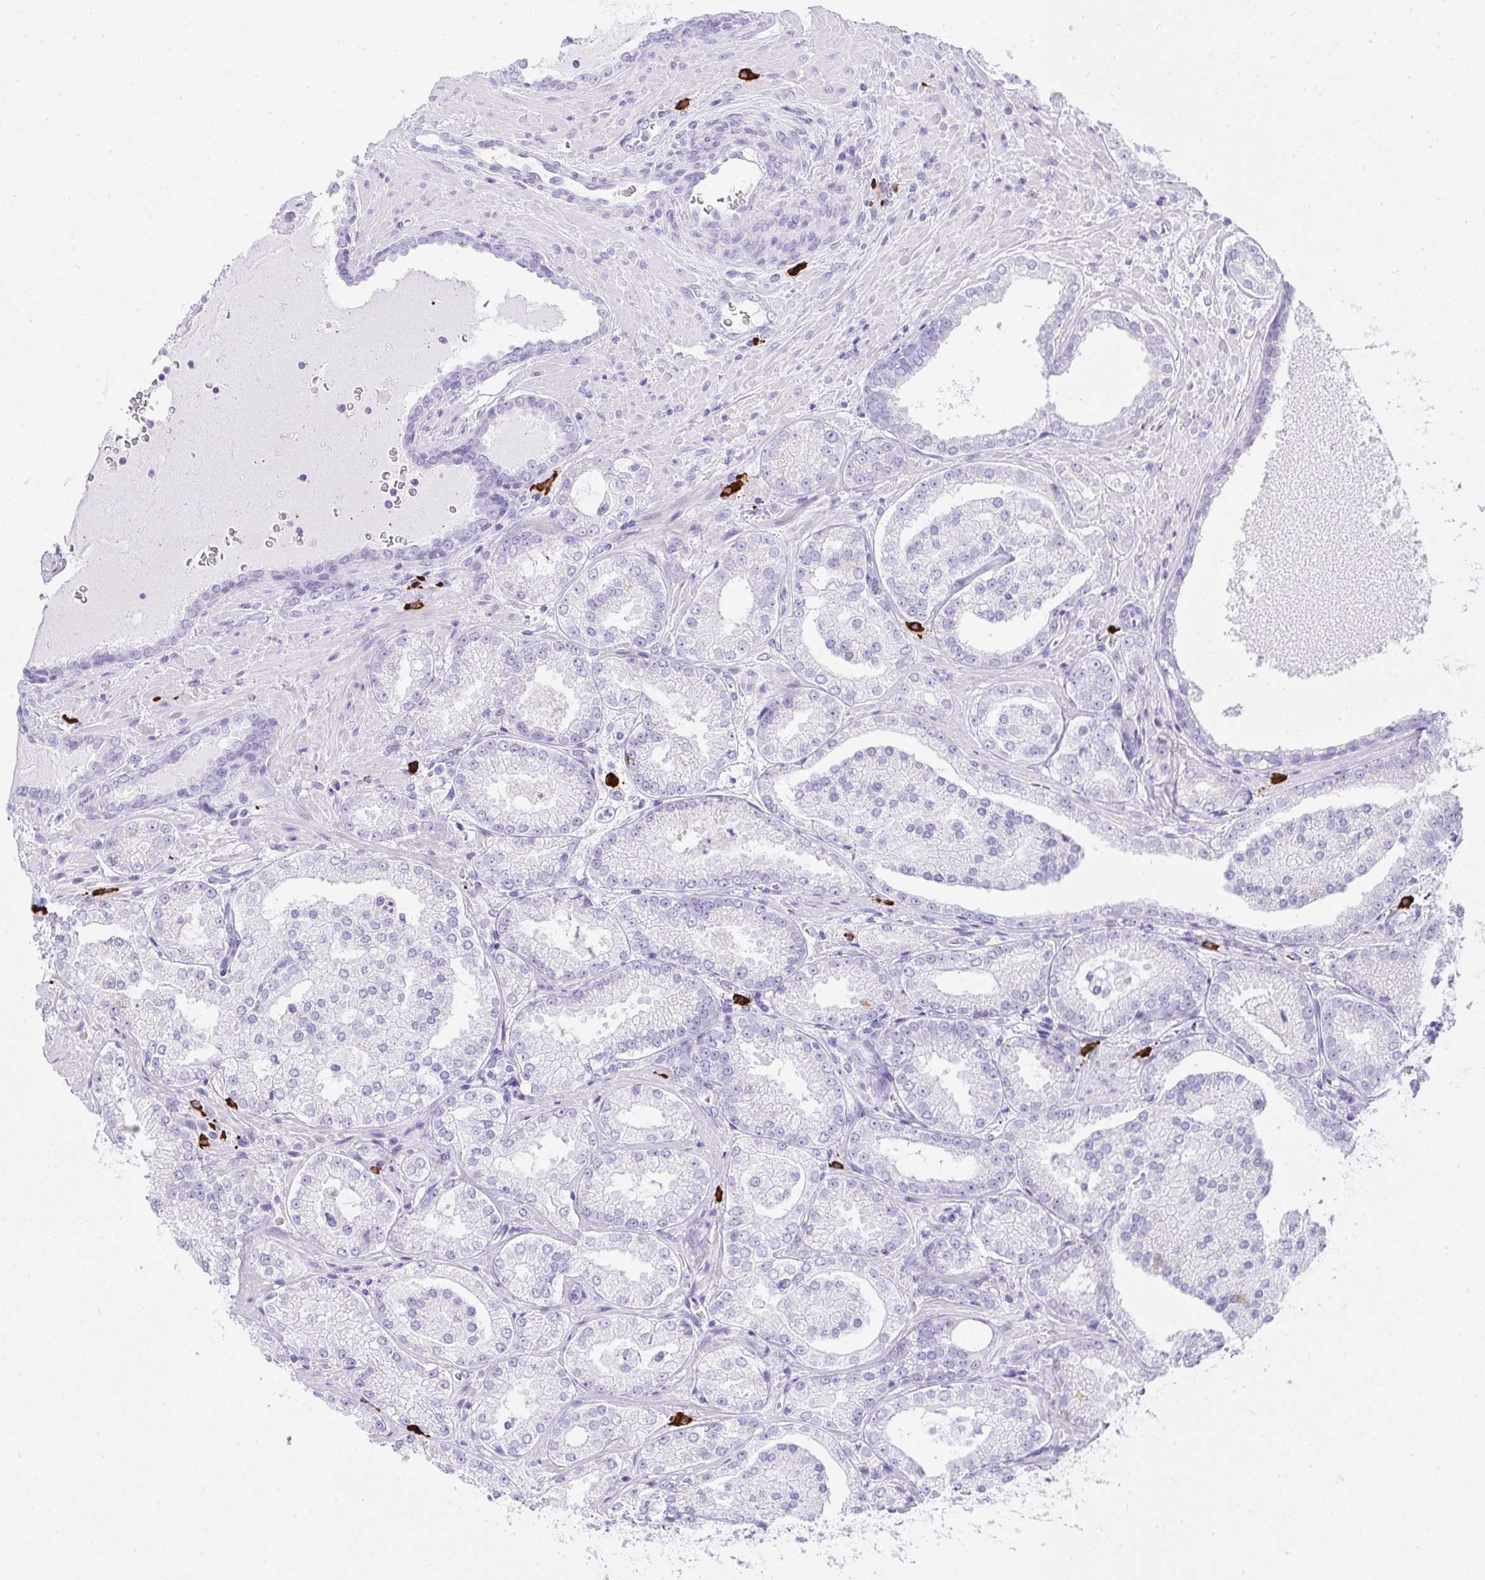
{"staining": {"intensity": "negative", "quantity": "none", "location": "none"}, "tissue": "prostate cancer", "cell_type": "Tumor cells", "image_type": "cancer", "snomed": [{"axis": "morphology", "description": "Adenocarcinoma, High grade"}, {"axis": "topography", "description": "Prostate"}], "caption": "Micrograph shows no significant protein staining in tumor cells of prostate cancer. (DAB immunohistochemistry visualized using brightfield microscopy, high magnification).", "gene": "CDADC1", "patient": {"sex": "male", "age": 73}}